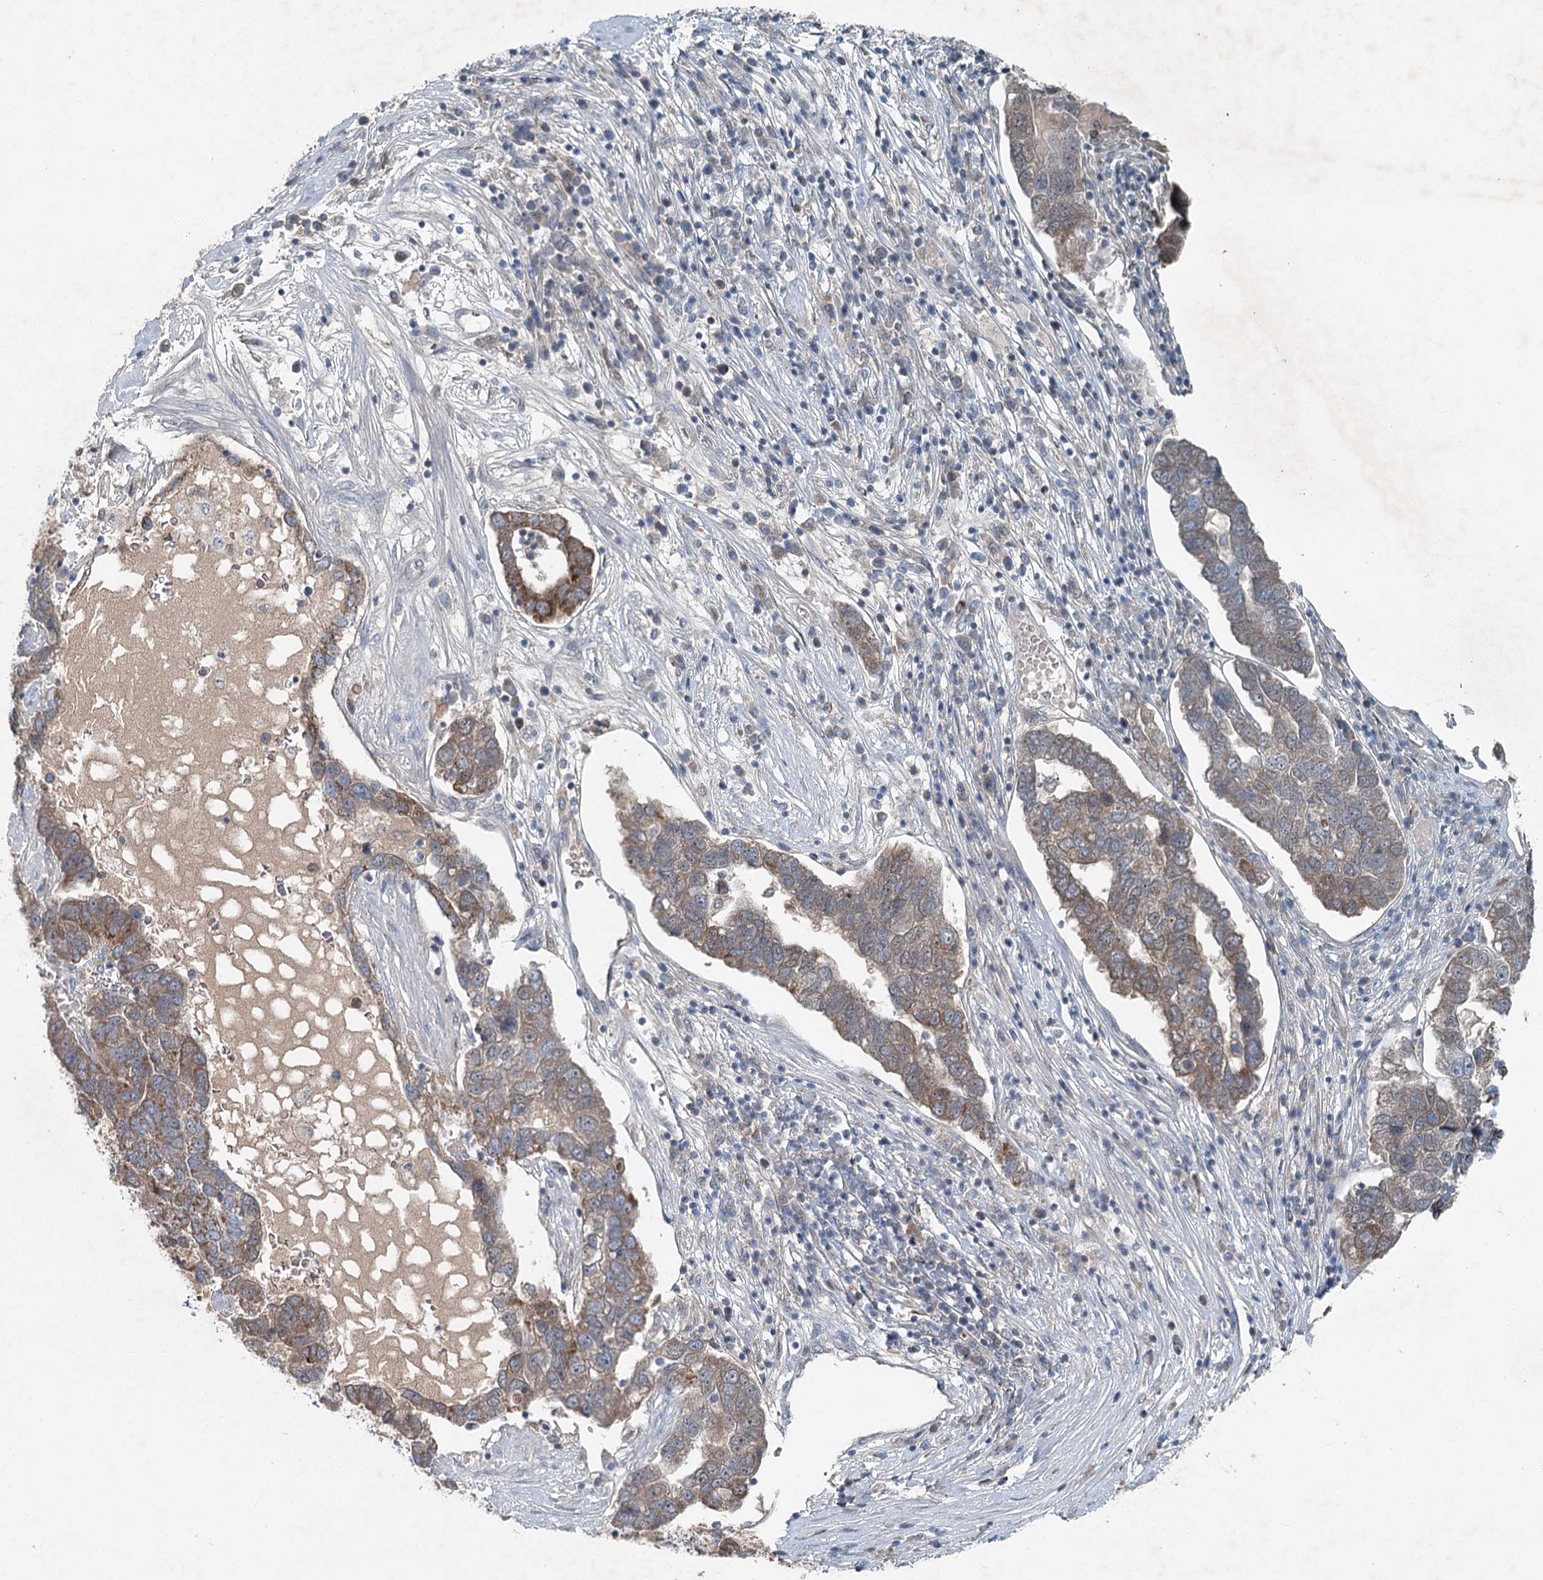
{"staining": {"intensity": "moderate", "quantity": "25%-75%", "location": "cytoplasmic/membranous"}, "tissue": "pancreatic cancer", "cell_type": "Tumor cells", "image_type": "cancer", "snomed": [{"axis": "morphology", "description": "Adenocarcinoma, NOS"}, {"axis": "topography", "description": "Pancreas"}], "caption": "Pancreatic cancer (adenocarcinoma) tissue displays moderate cytoplasmic/membranous positivity in about 25%-75% of tumor cells", "gene": "CHCHD5", "patient": {"sex": "female", "age": 61}}